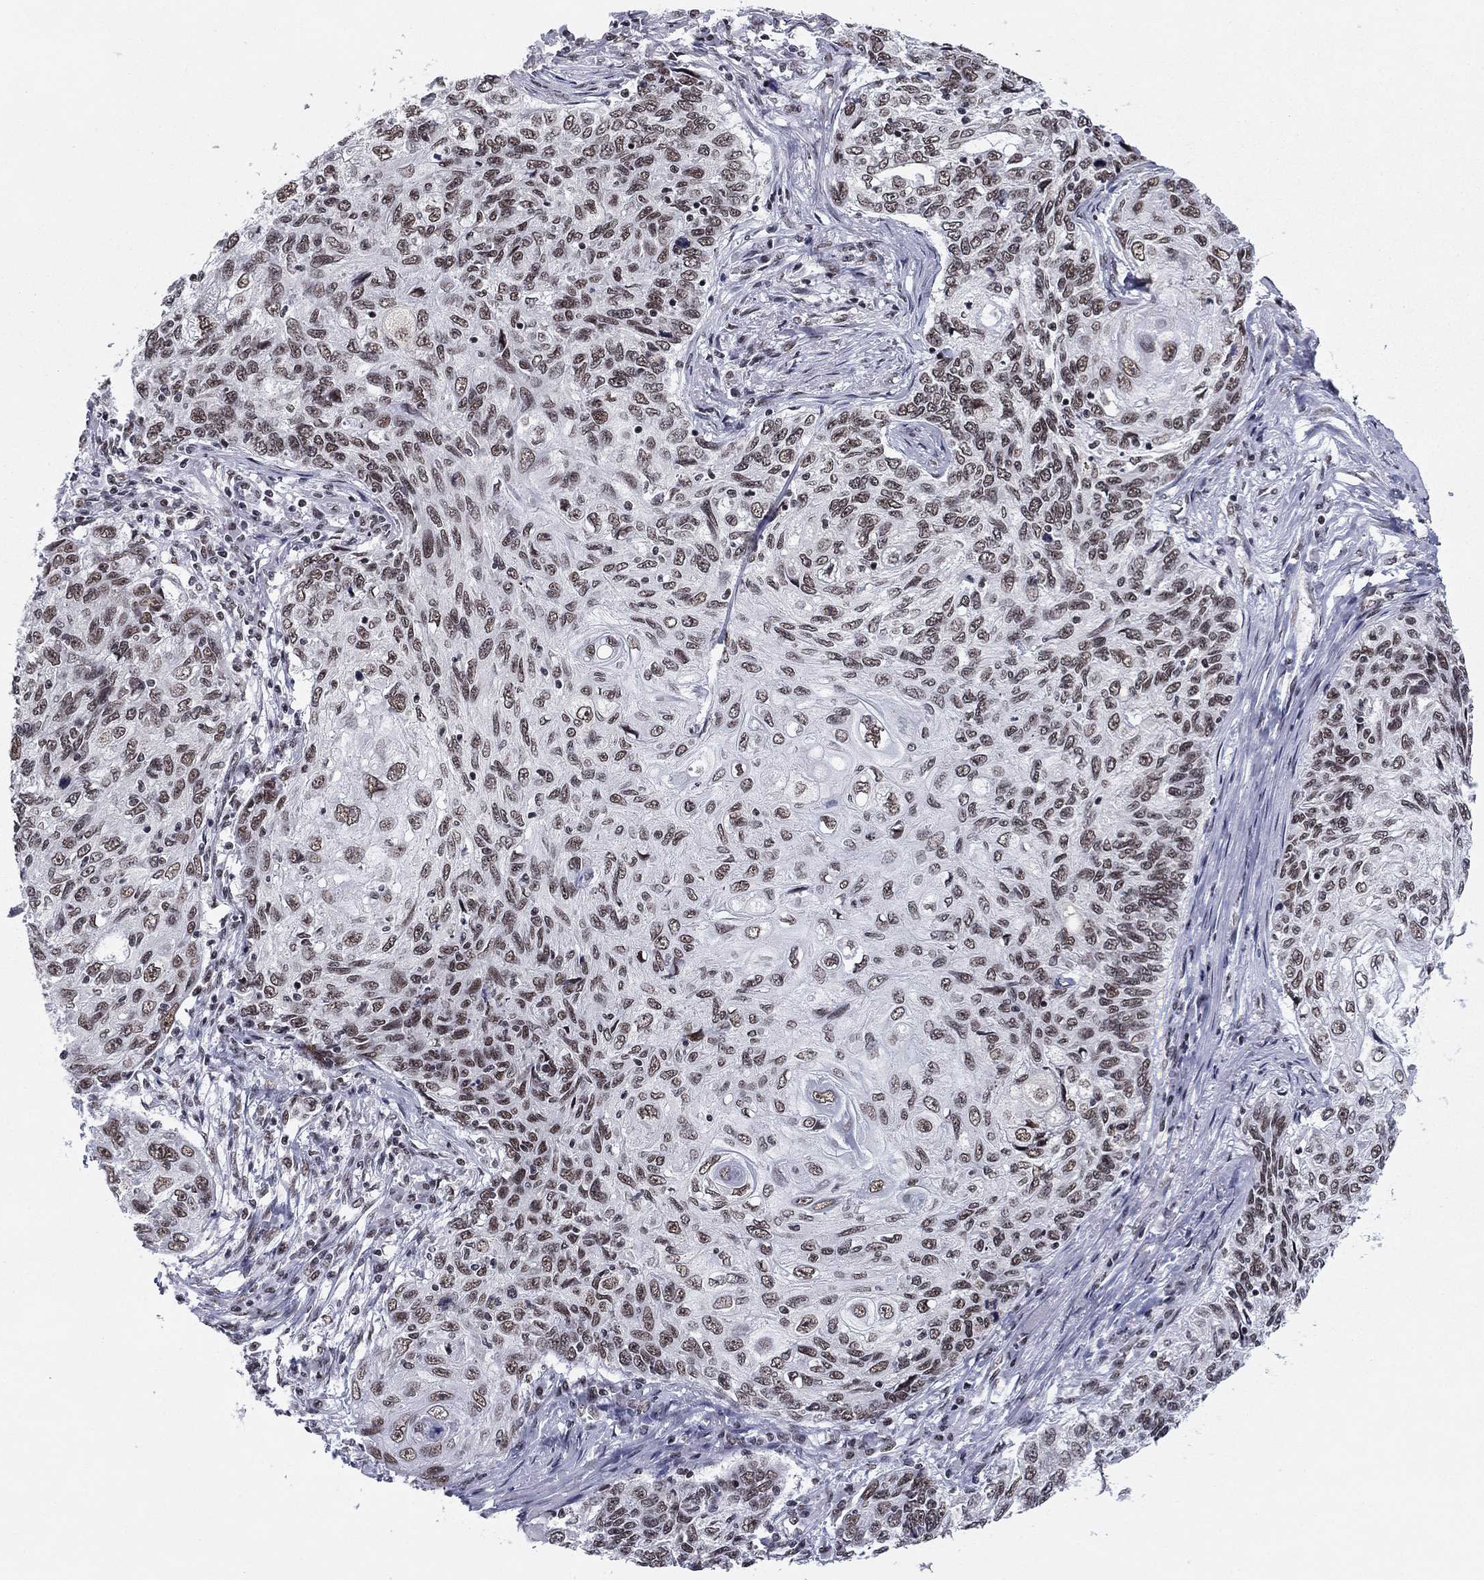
{"staining": {"intensity": "moderate", "quantity": "<25%", "location": "nuclear"}, "tissue": "skin cancer", "cell_type": "Tumor cells", "image_type": "cancer", "snomed": [{"axis": "morphology", "description": "Squamous cell carcinoma, NOS"}, {"axis": "topography", "description": "Skin"}], "caption": "This is an image of immunohistochemistry (IHC) staining of skin cancer (squamous cell carcinoma), which shows moderate expression in the nuclear of tumor cells.", "gene": "ETV5", "patient": {"sex": "male", "age": 92}}